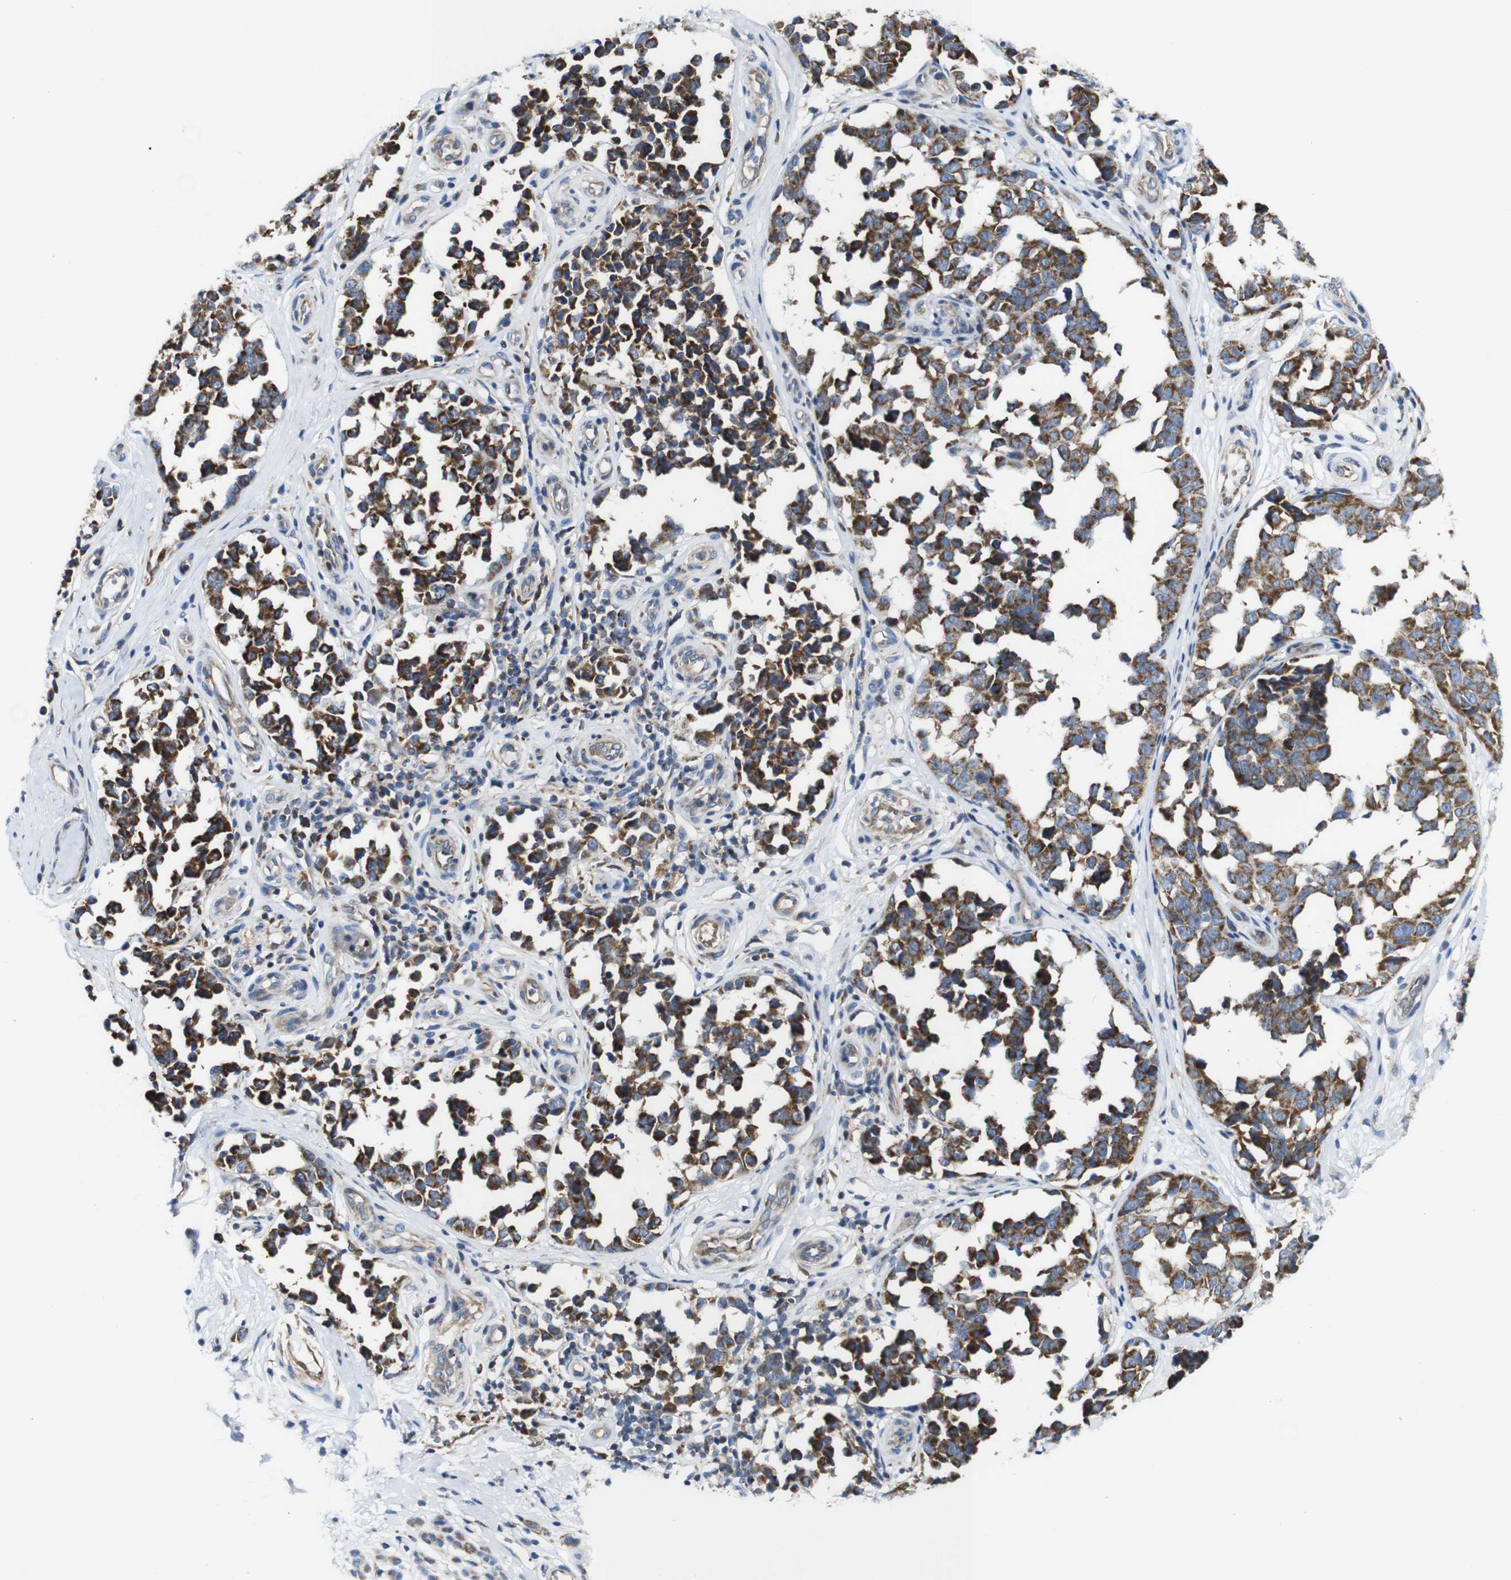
{"staining": {"intensity": "strong", "quantity": ">75%", "location": "cytoplasmic/membranous"}, "tissue": "melanoma", "cell_type": "Tumor cells", "image_type": "cancer", "snomed": [{"axis": "morphology", "description": "Malignant melanoma, NOS"}, {"axis": "topography", "description": "Skin"}], "caption": "Brown immunohistochemical staining in melanoma displays strong cytoplasmic/membranous staining in approximately >75% of tumor cells.", "gene": "PDCD1LG2", "patient": {"sex": "female", "age": 64}}